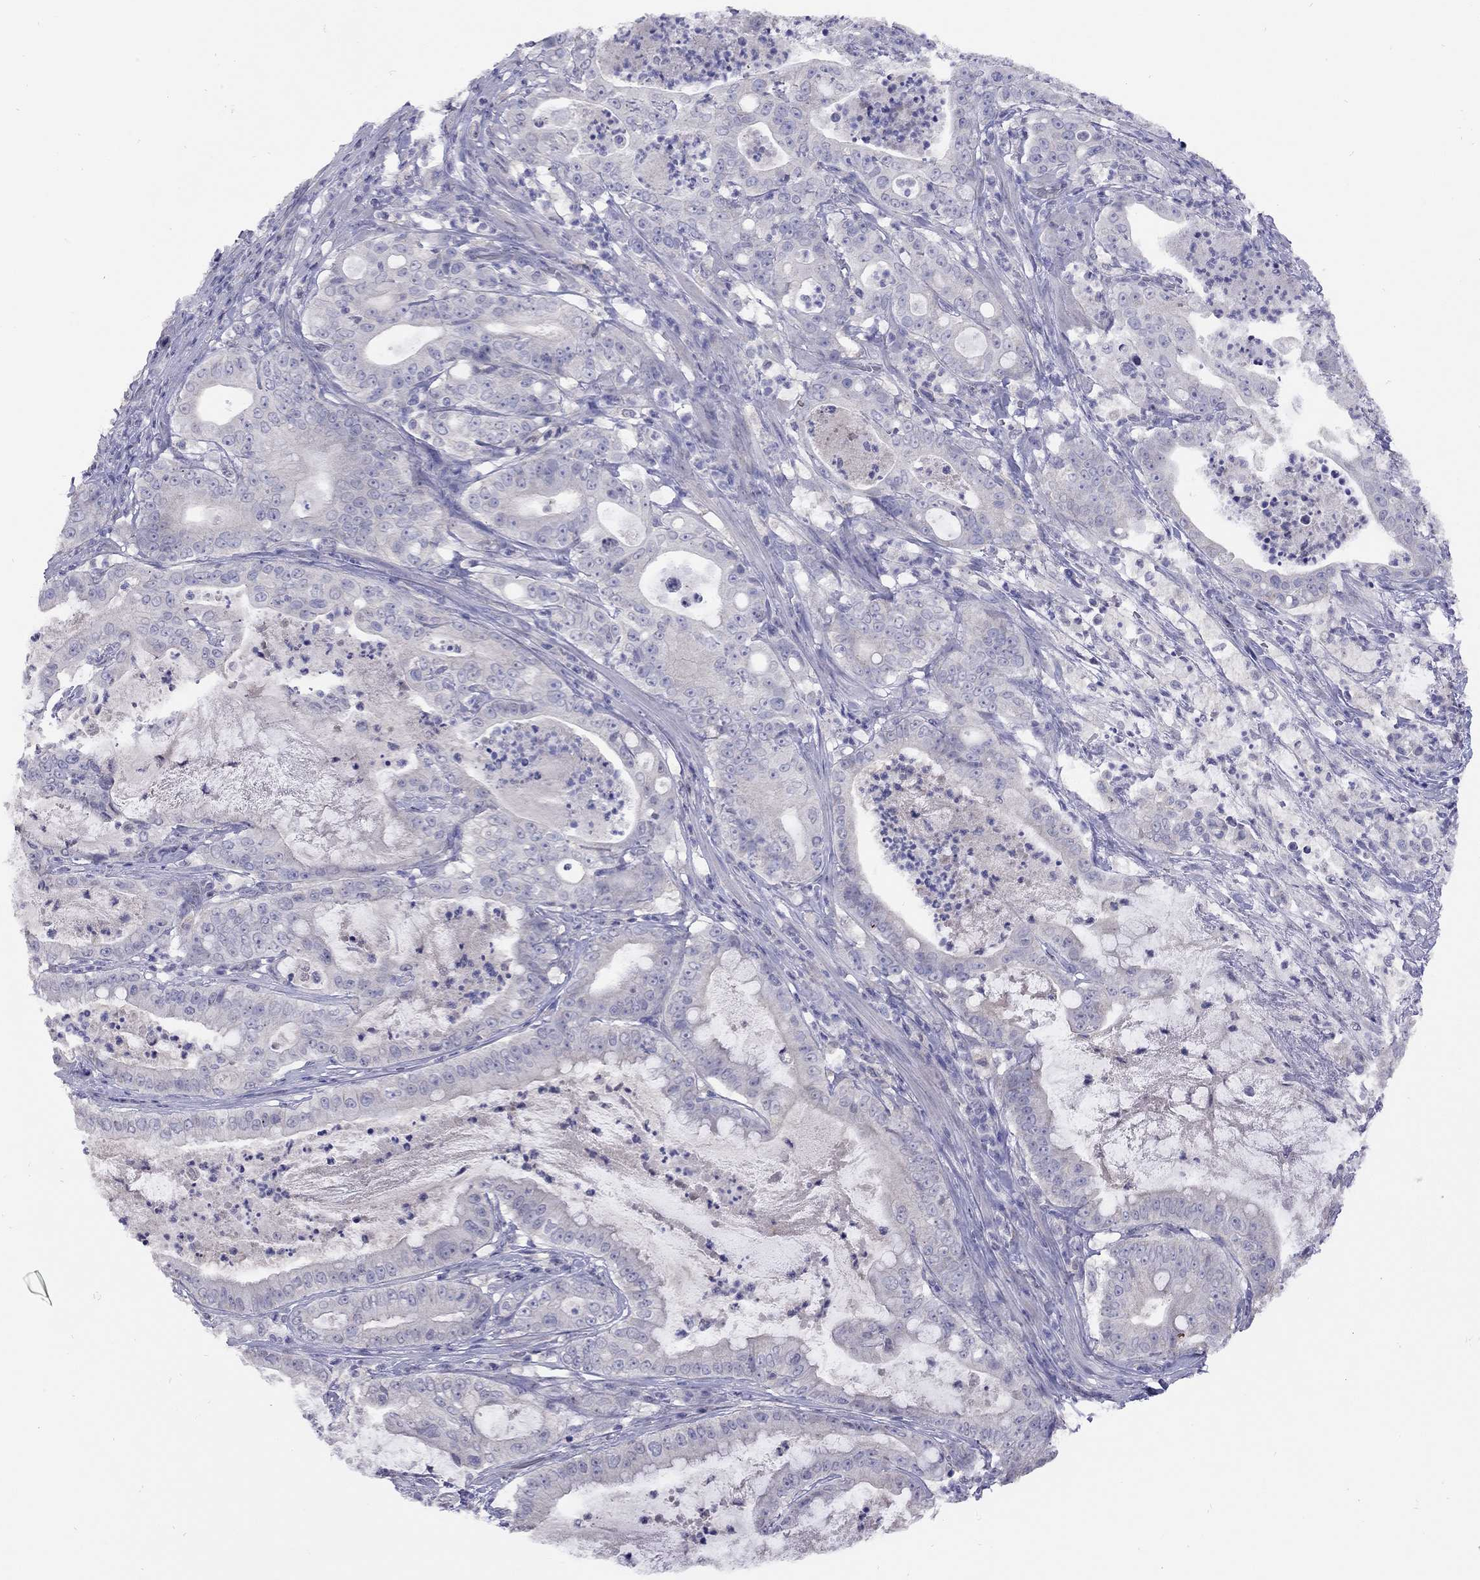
{"staining": {"intensity": "negative", "quantity": "none", "location": "none"}, "tissue": "pancreatic cancer", "cell_type": "Tumor cells", "image_type": "cancer", "snomed": [{"axis": "morphology", "description": "Adenocarcinoma, NOS"}, {"axis": "topography", "description": "Pancreas"}], "caption": "Pancreatic cancer stained for a protein using immunohistochemistry displays no expression tumor cells.", "gene": "RTP5", "patient": {"sex": "male", "age": 71}}